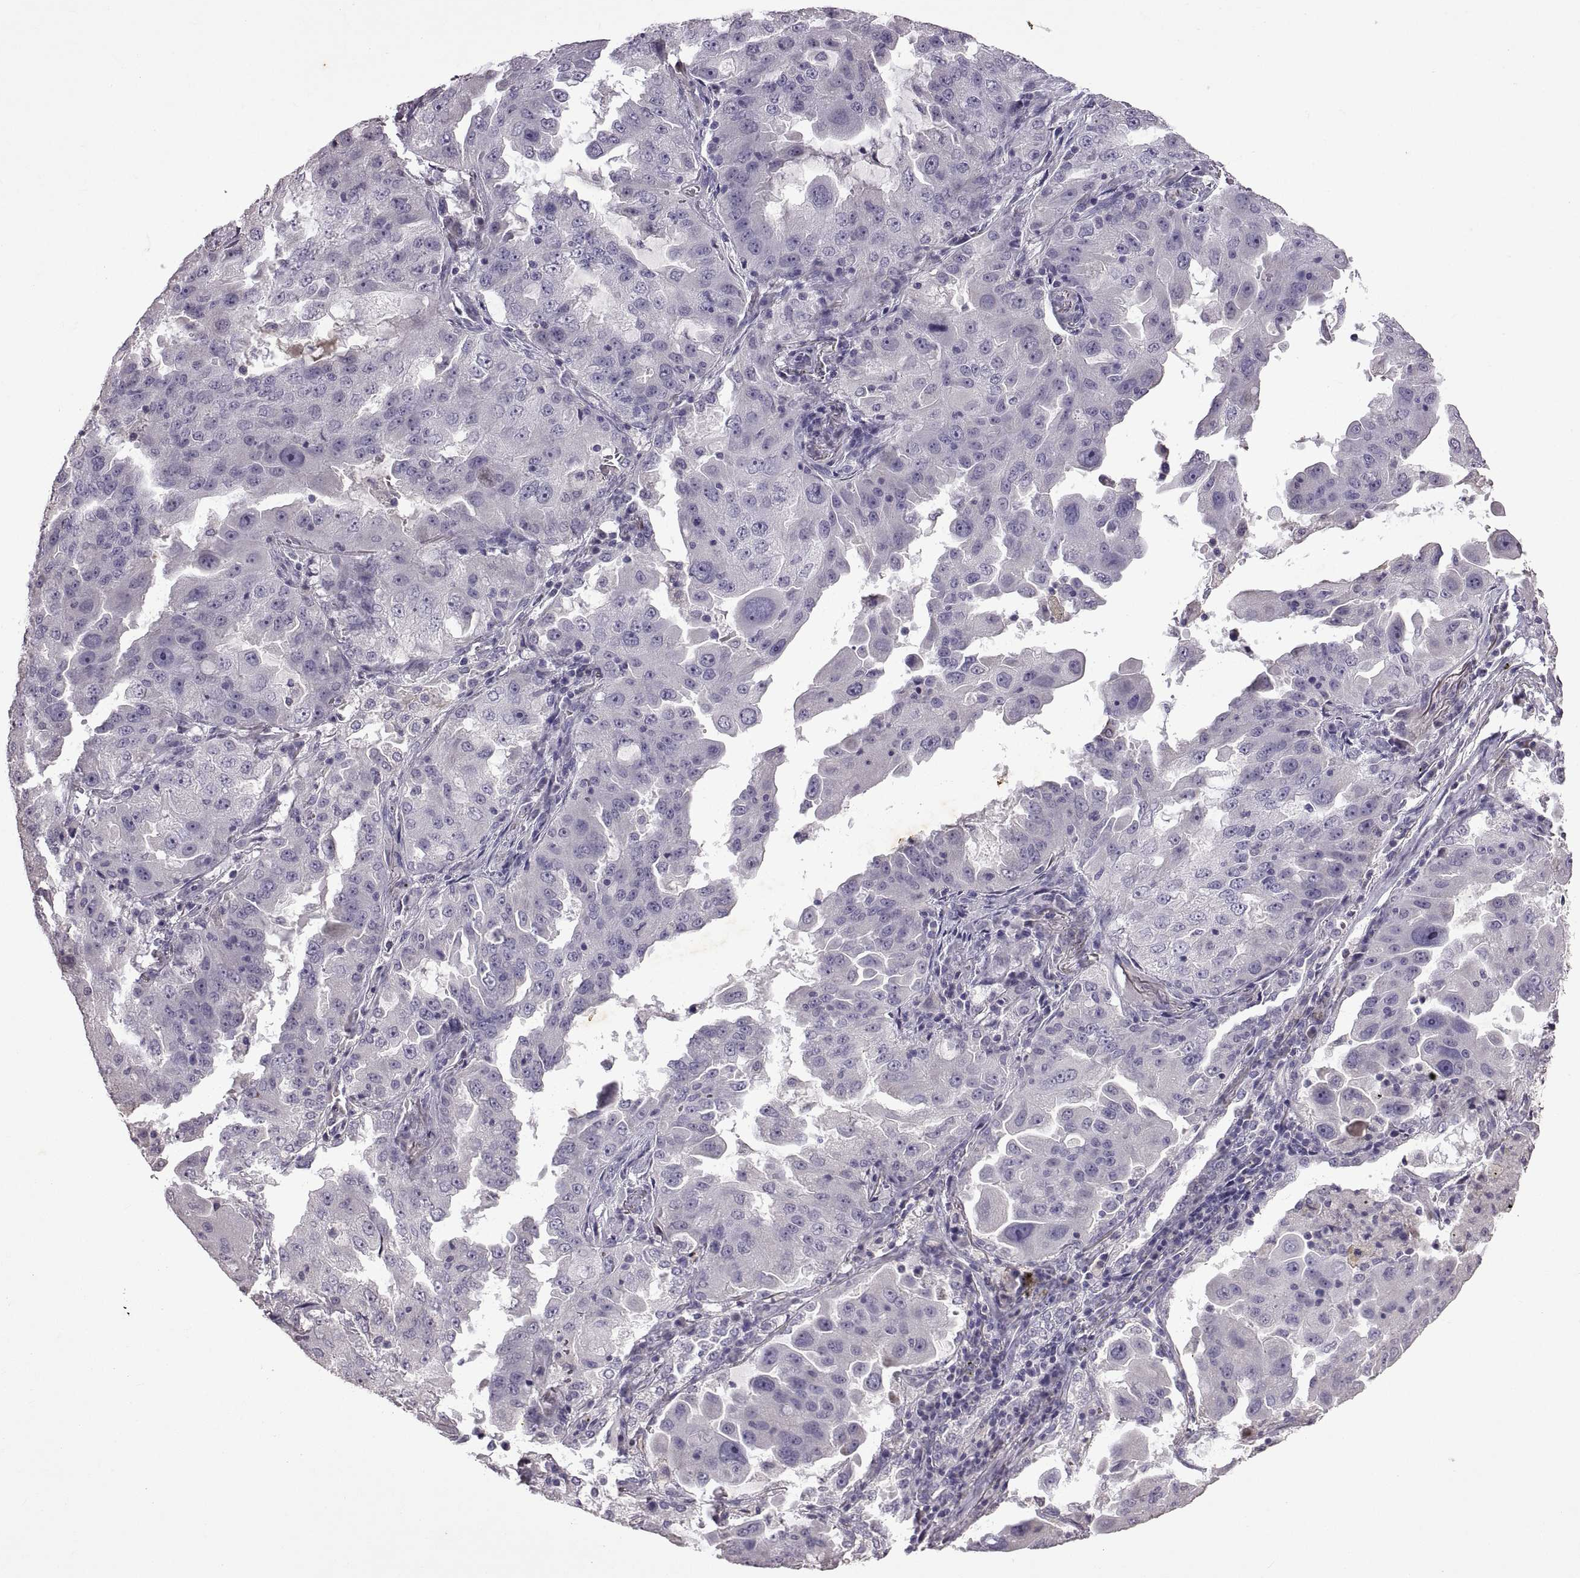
{"staining": {"intensity": "negative", "quantity": "none", "location": "none"}, "tissue": "lung cancer", "cell_type": "Tumor cells", "image_type": "cancer", "snomed": [{"axis": "morphology", "description": "Adenocarcinoma, NOS"}, {"axis": "topography", "description": "Lung"}], "caption": "Immunohistochemistry (IHC) of human lung adenocarcinoma displays no positivity in tumor cells.", "gene": "DEFB136", "patient": {"sex": "female", "age": 61}}